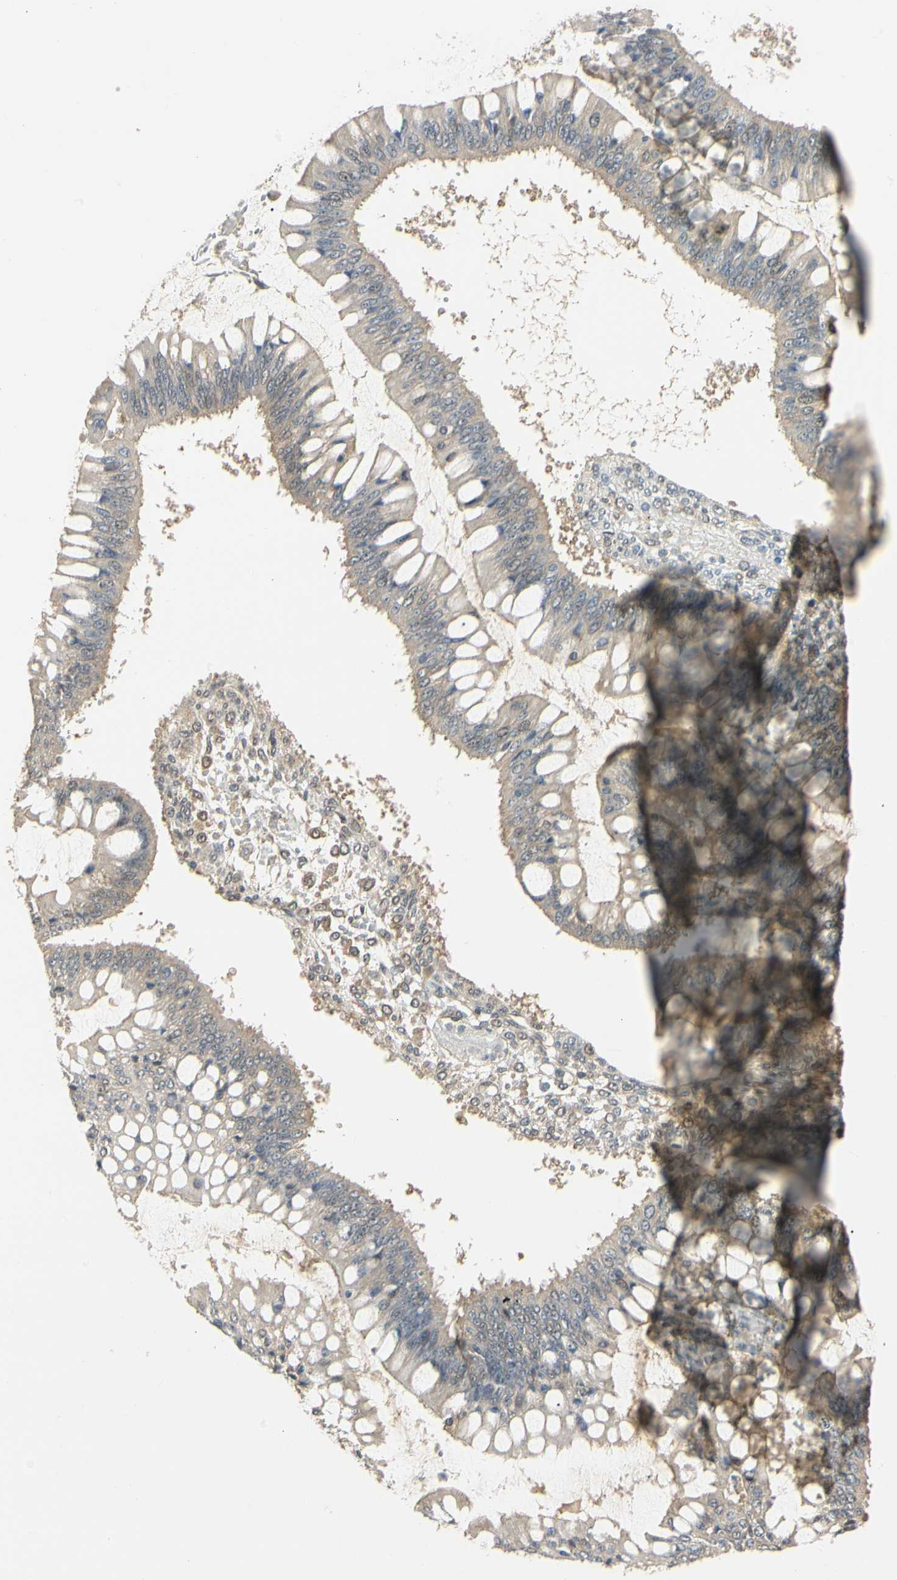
{"staining": {"intensity": "weak", "quantity": "<25%", "location": "cytoplasmic/membranous"}, "tissue": "ovarian cancer", "cell_type": "Tumor cells", "image_type": "cancer", "snomed": [{"axis": "morphology", "description": "Cystadenocarcinoma, mucinous, NOS"}, {"axis": "topography", "description": "Ovary"}], "caption": "A high-resolution histopathology image shows IHC staining of ovarian cancer, which reveals no significant positivity in tumor cells.", "gene": "UBE2Z", "patient": {"sex": "female", "age": 73}}